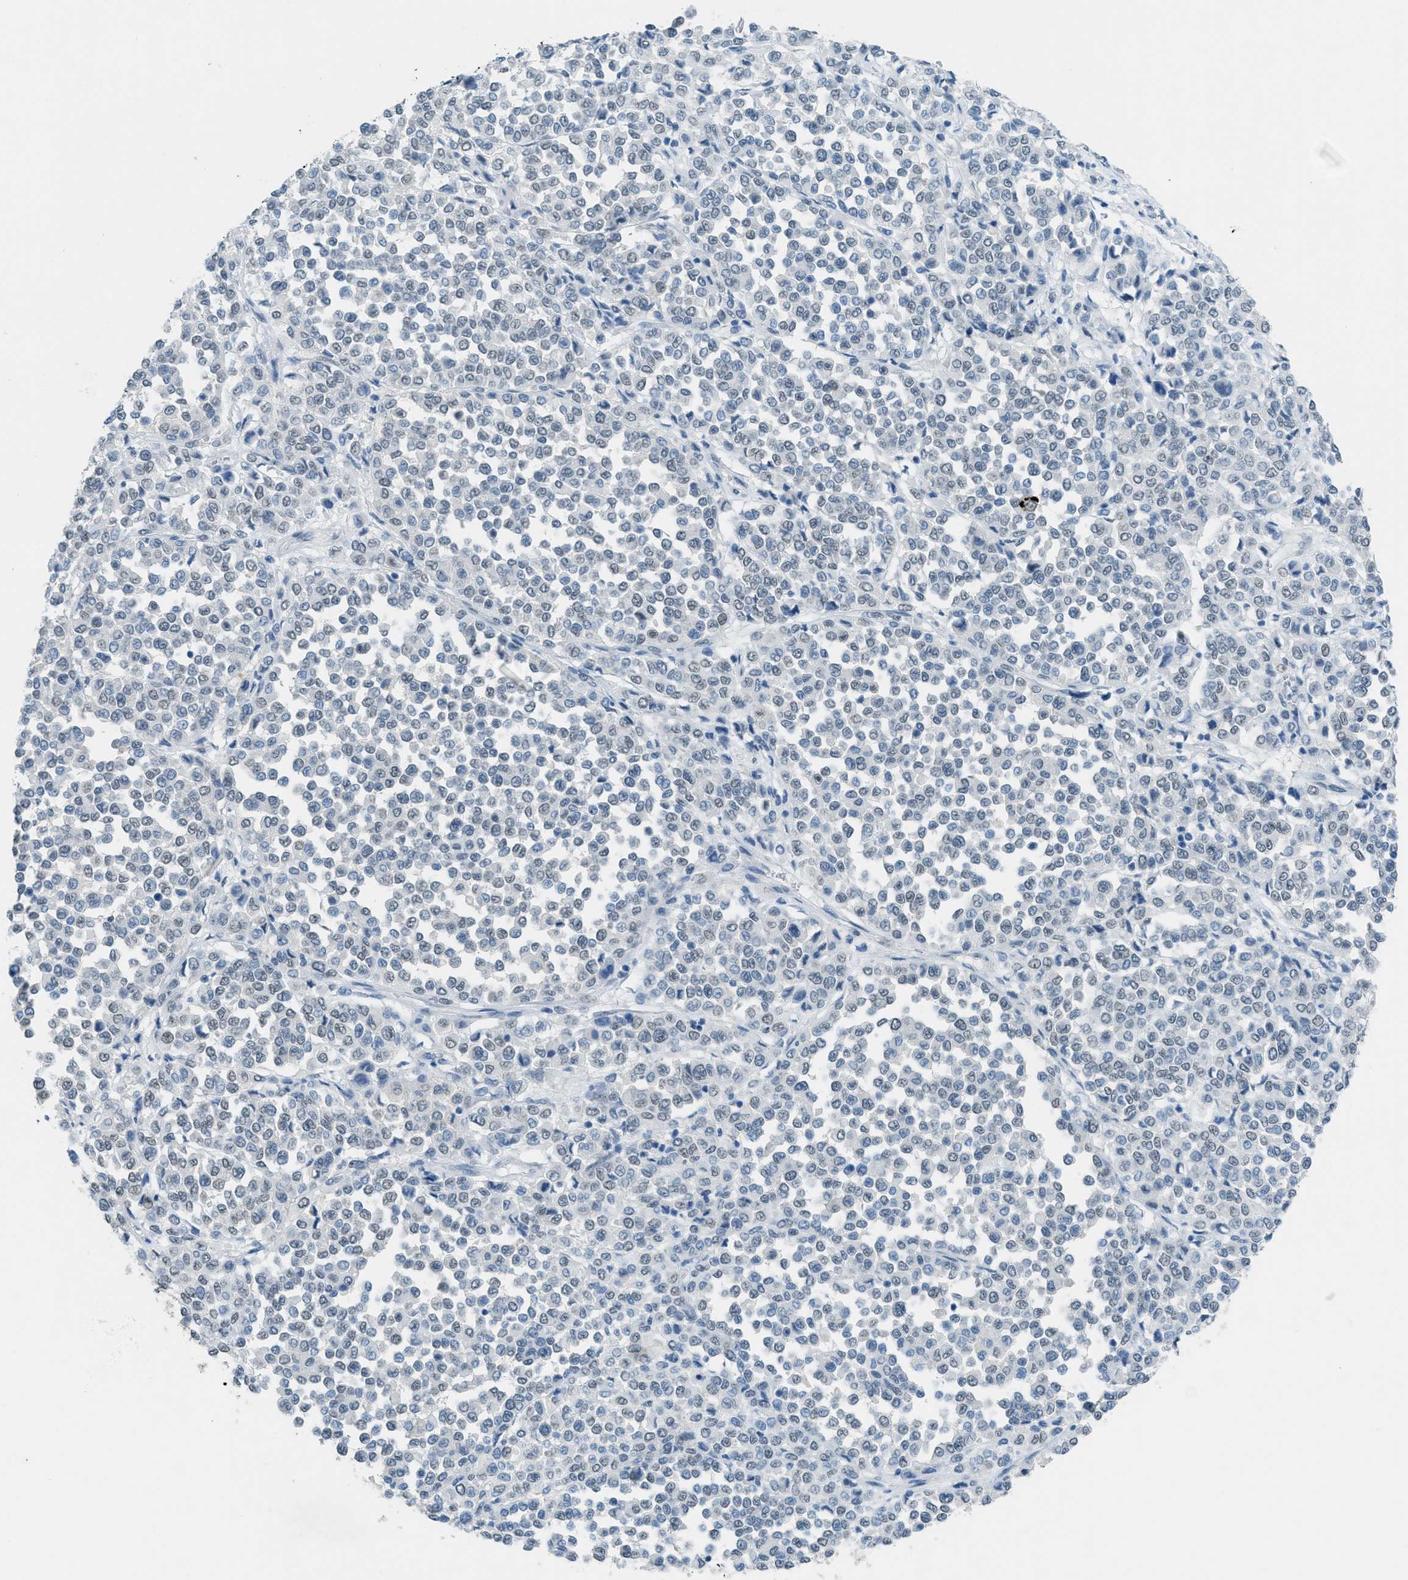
{"staining": {"intensity": "negative", "quantity": "none", "location": "none"}, "tissue": "melanoma", "cell_type": "Tumor cells", "image_type": "cancer", "snomed": [{"axis": "morphology", "description": "Malignant melanoma, Metastatic site"}, {"axis": "topography", "description": "Pancreas"}], "caption": "The IHC photomicrograph has no significant positivity in tumor cells of melanoma tissue. (Immunohistochemistry, brightfield microscopy, high magnification).", "gene": "TTC13", "patient": {"sex": "female", "age": 30}}